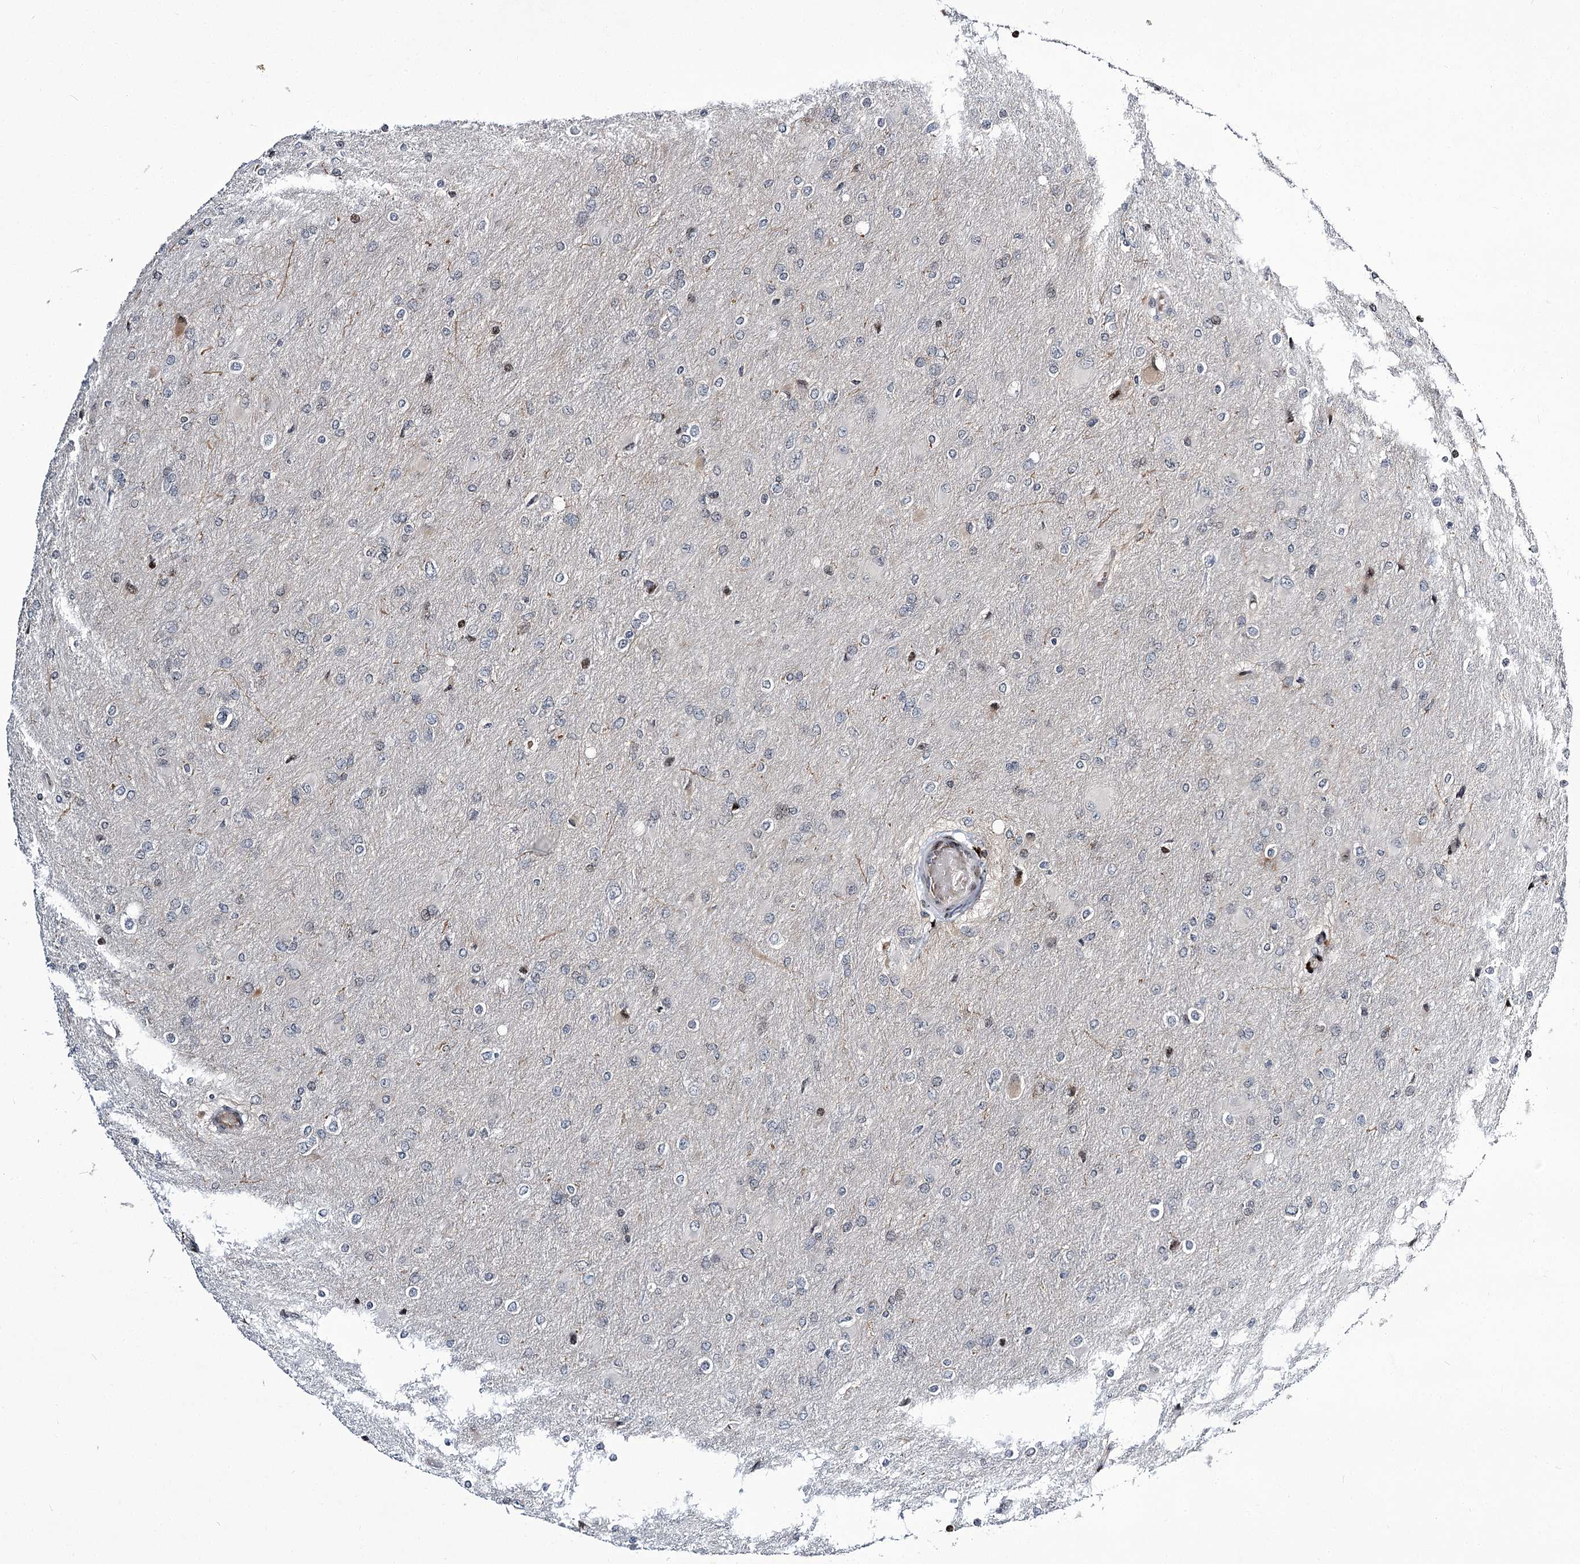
{"staining": {"intensity": "negative", "quantity": "none", "location": "none"}, "tissue": "glioma", "cell_type": "Tumor cells", "image_type": "cancer", "snomed": [{"axis": "morphology", "description": "Glioma, malignant, High grade"}, {"axis": "topography", "description": "Cerebral cortex"}], "caption": "Human glioma stained for a protein using immunohistochemistry (IHC) shows no expression in tumor cells.", "gene": "ITFG2", "patient": {"sex": "female", "age": 36}}